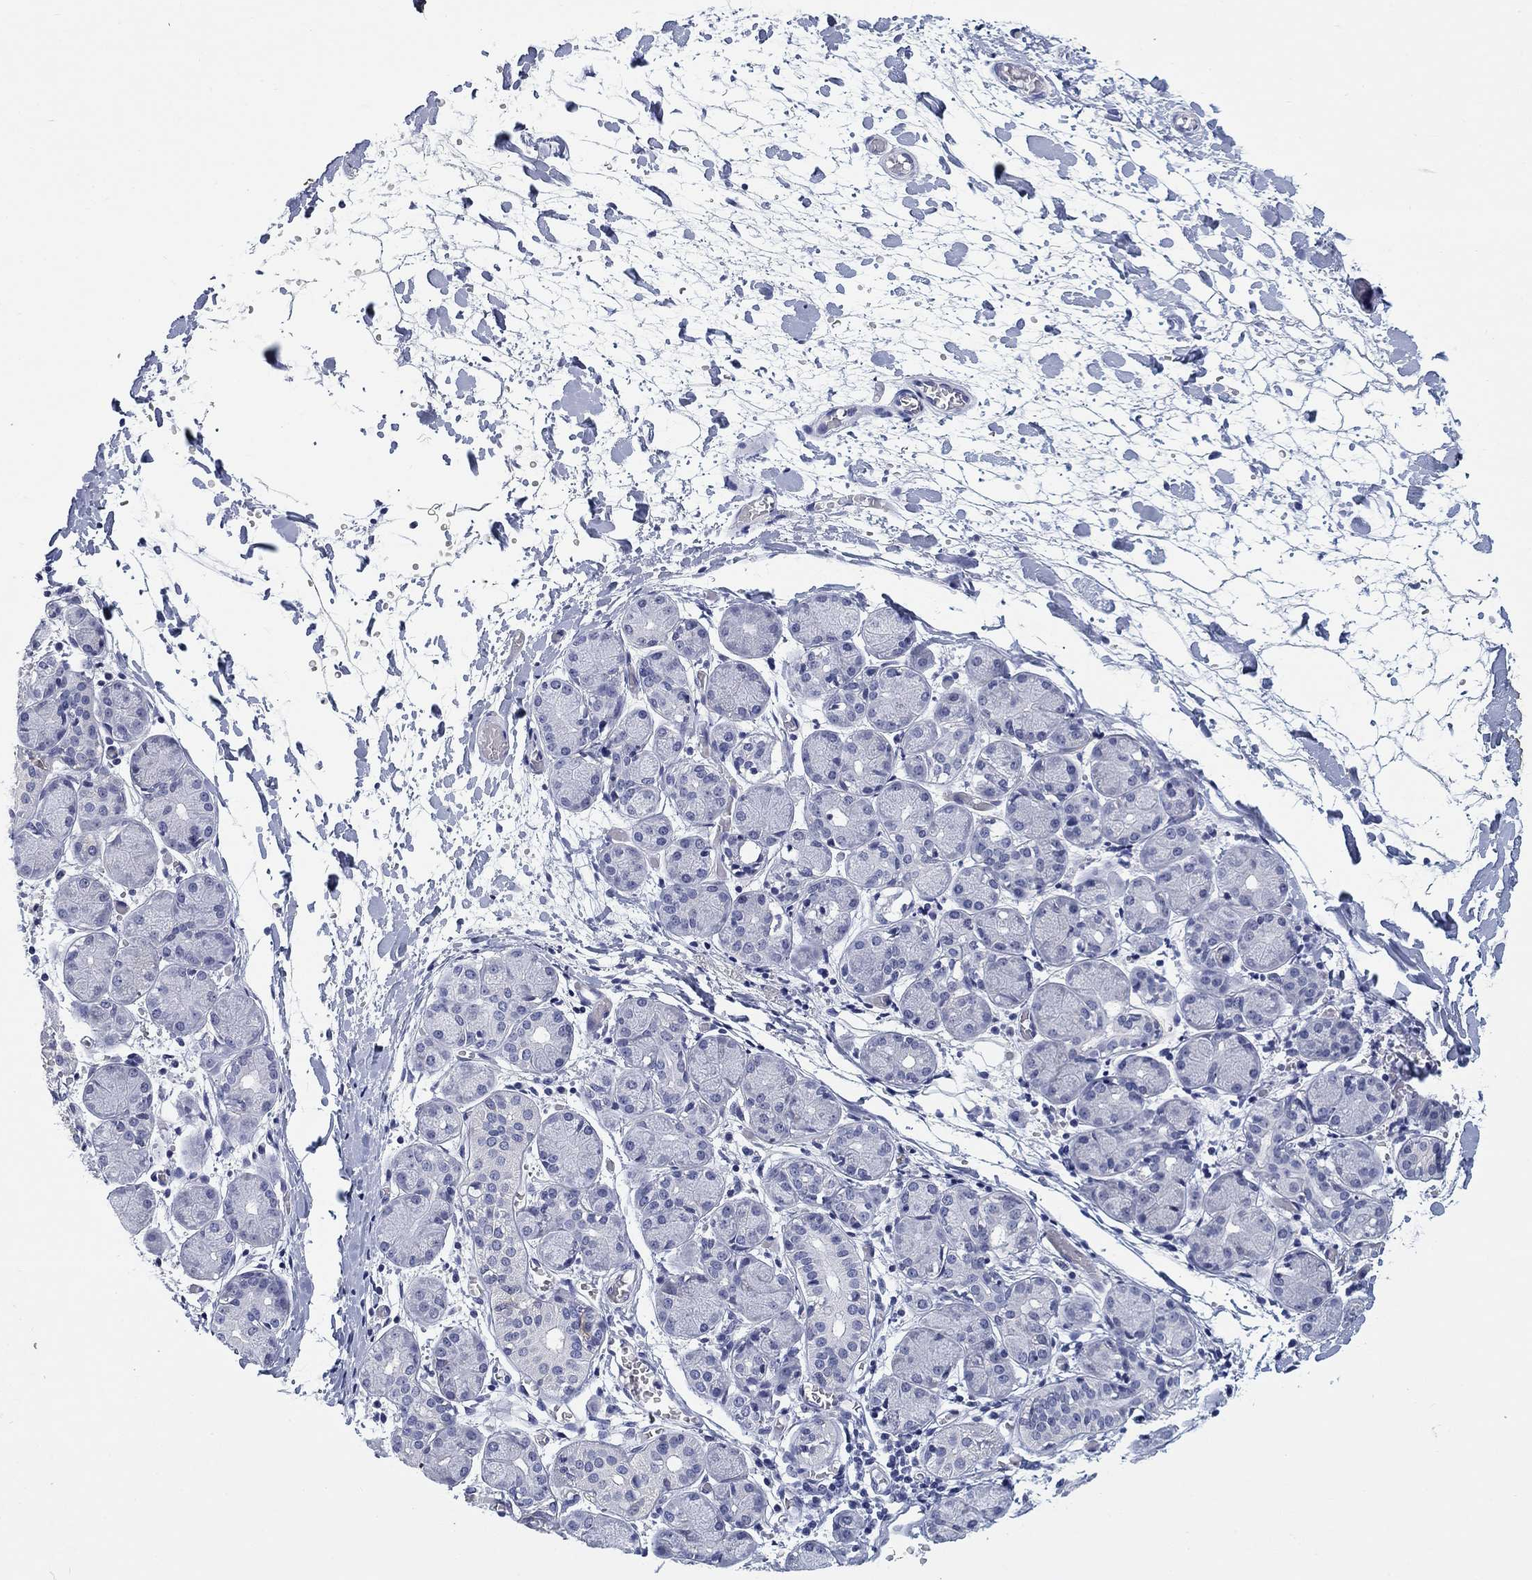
{"staining": {"intensity": "negative", "quantity": "none", "location": "none"}, "tissue": "salivary gland", "cell_type": "Glandular cells", "image_type": "normal", "snomed": [{"axis": "morphology", "description": "Normal tissue, NOS"}, {"axis": "topography", "description": "Salivary gland"}, {"axis": "topography", "description": "Peripheral nerve tissue"}], "caption": "The histopathology image displays no staining of glandular cells in normal salivary gland.", "gene": "CLUL1", "patient": {"sex": "female", "age": 24}}